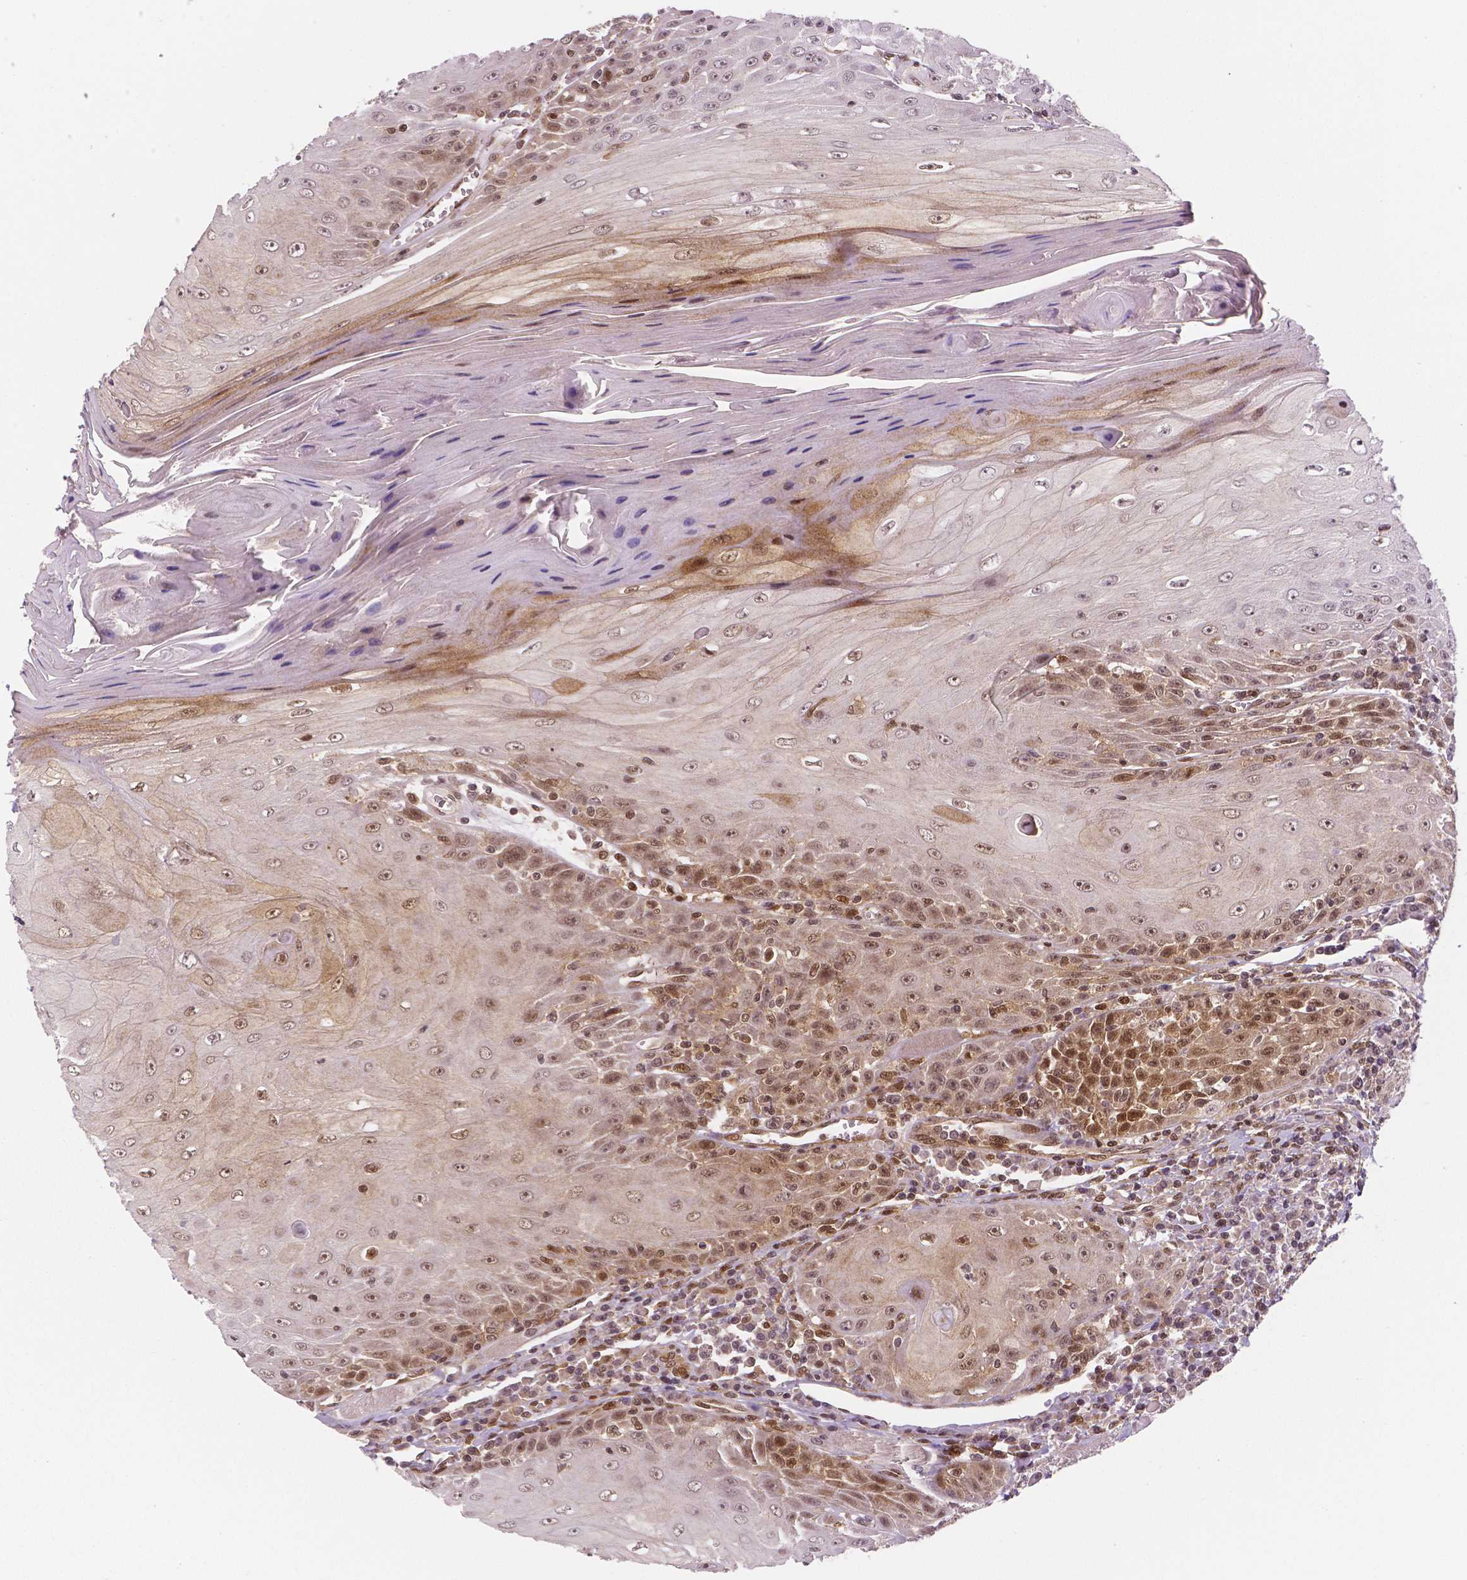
{"staining": {"intensity": "moderate", "quantity": ">75%", "location": "cytoplasmic/membranous,nuclear"}, "tissue": "head and neck cancer", "cell_type": "Tumor cells", "image_type": "cancer", "snomed": [{"axis": "morphology", "description": "Squamous cell carcinoma, NOS"}, {"axis": "topography", "description": "Head-Neck"}], "caption": "DAB immunohistochemical staining of squamous cell carcinoma (head and neck) displays moderate cytoplasmic/membranous and nuclear protein positivity in about >75% of tumor cells.", "gene": "STAT3", "patient": {"sex": "male", "age": 52}}